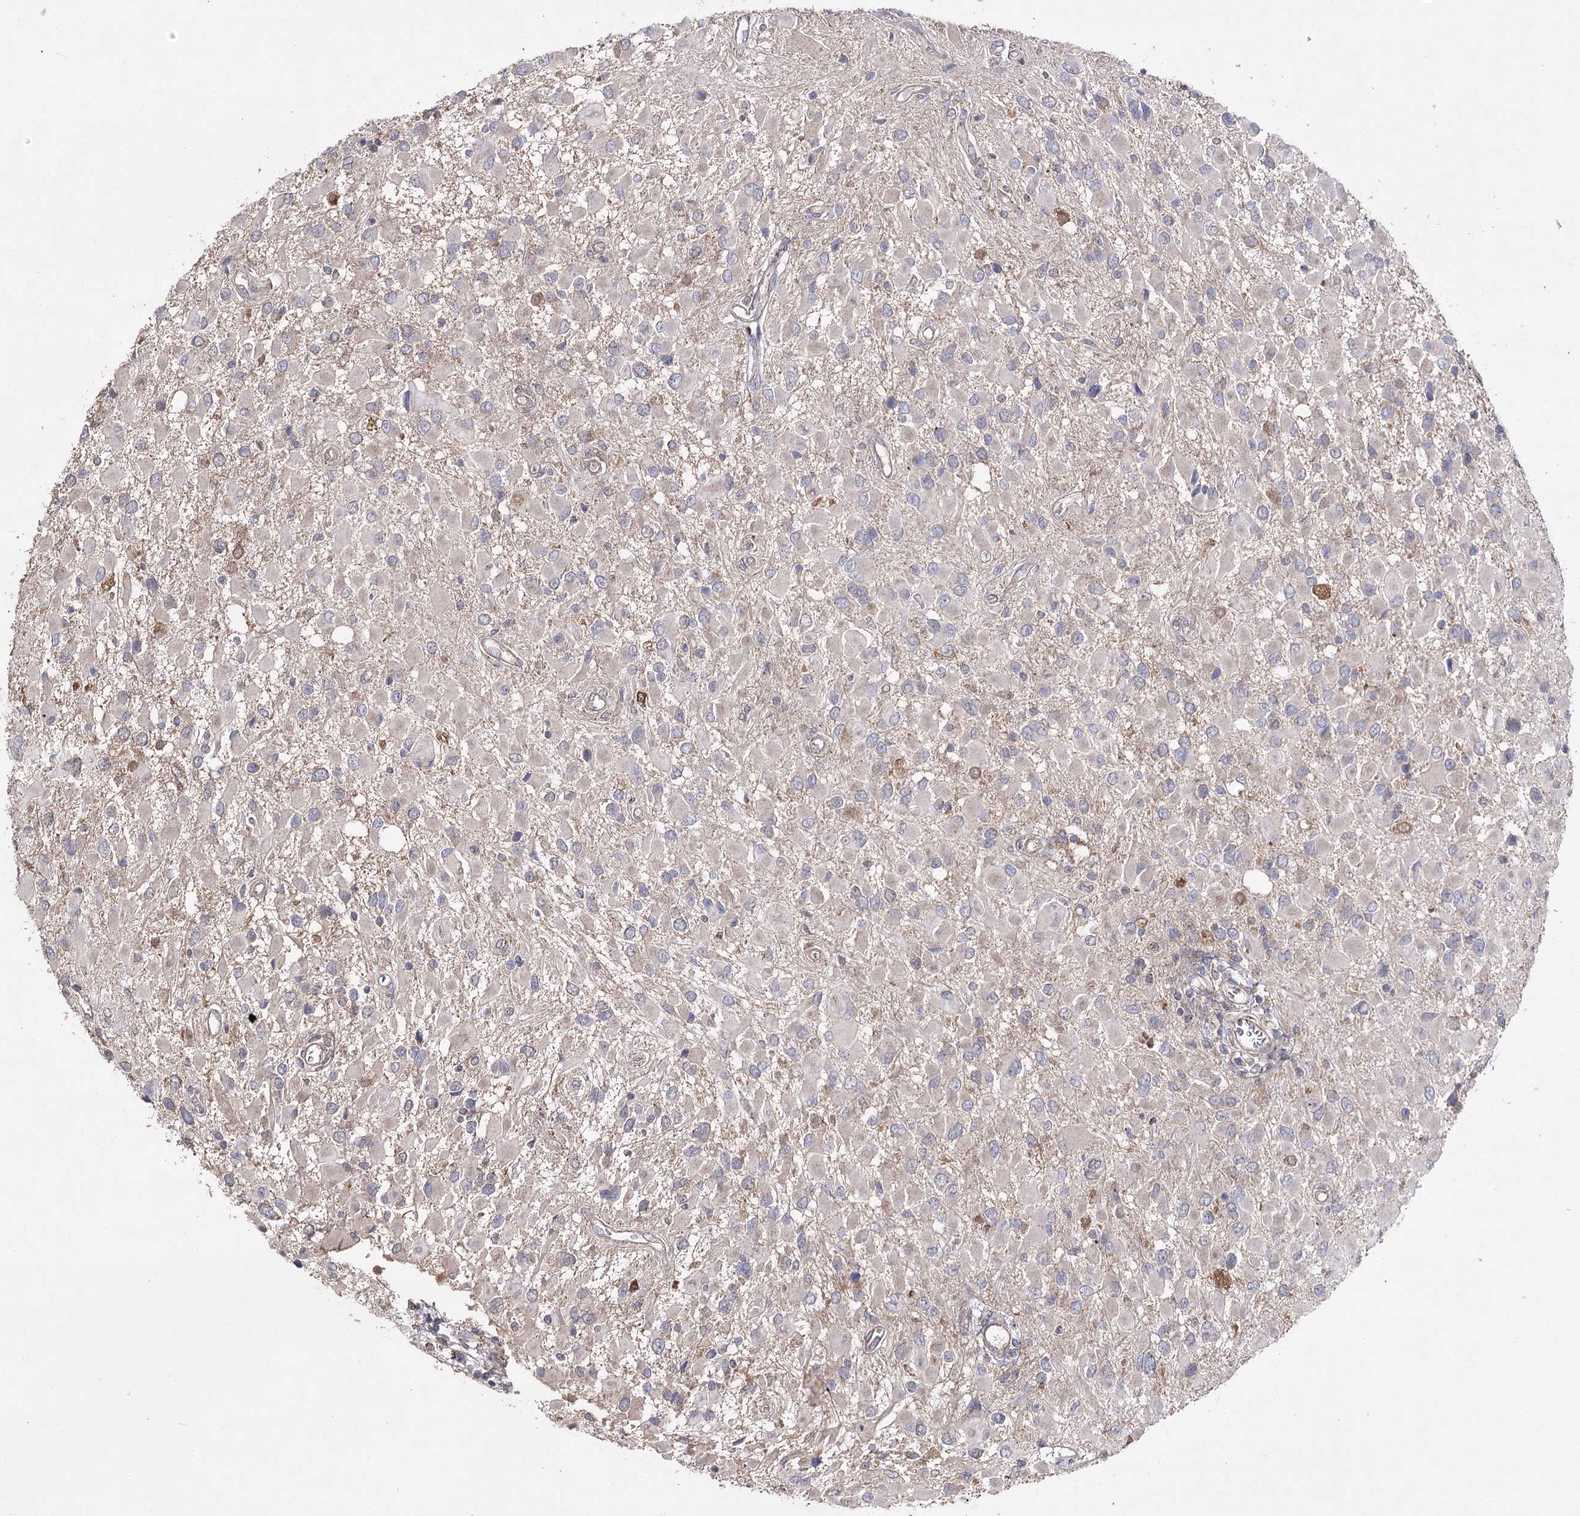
{"staining": {"intensity": "negative", "quantity": "none", "location": "none"}, "tissue": "glioma", "cell_type": "Tumor cells", "image_type": "cancer", "snomed": [{"axis": "morphology", "description": "Glioma, malignant, High grade"}, {"axis": "topography", "description": "Brain"}], "caption": "This is an immunohistochemistry image of human glioma. There is no staining in tumor cells.", "gene": "AURKC", "patient": {"sex": "male", "age": 53}}